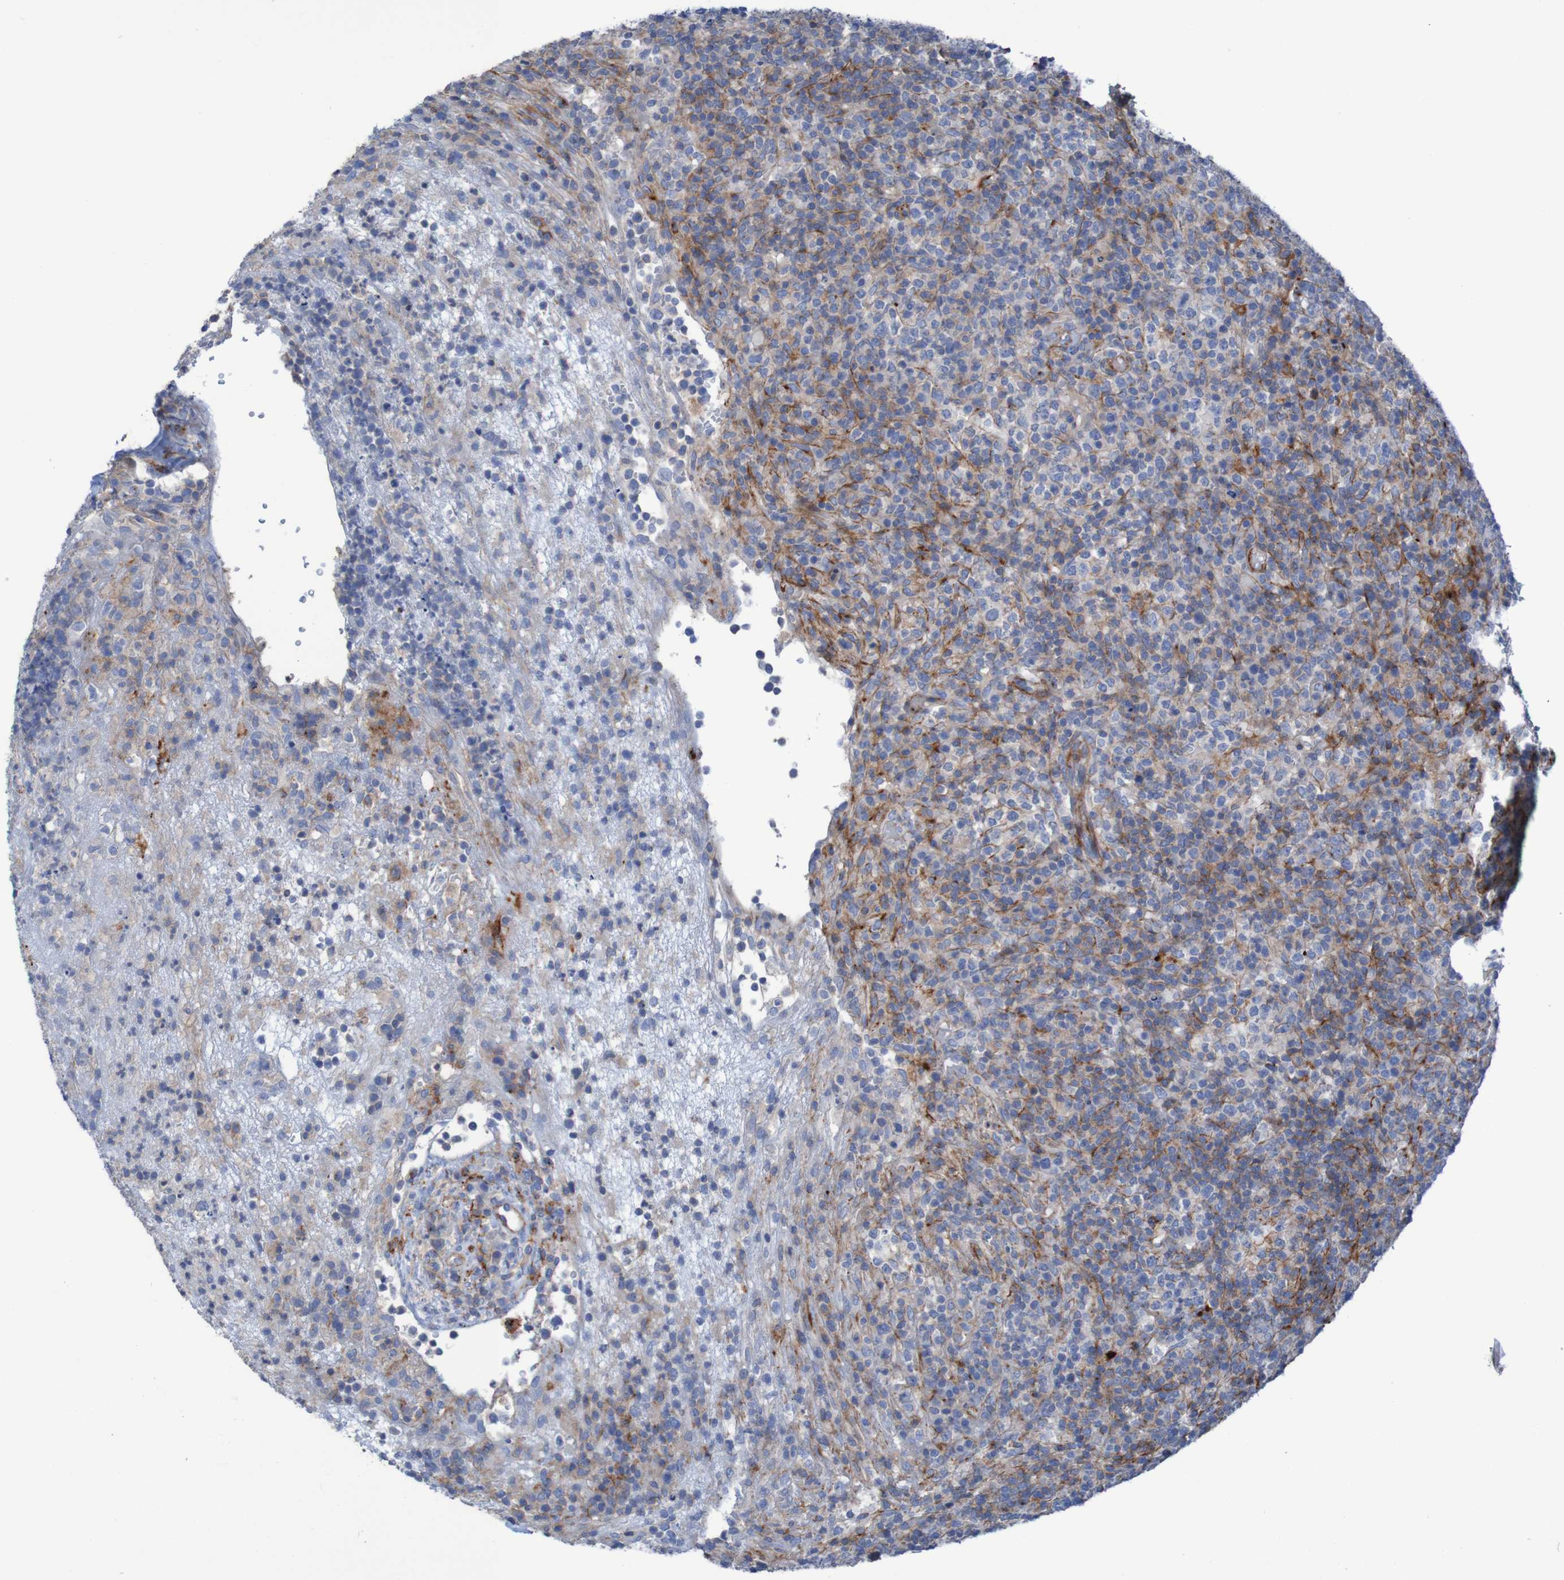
{"staining": {"intensity": "strong", "quantity": "<25%", "location": "cytoplasmic/membranous"}, "tissue": "lymphoma", "cell_type": "Tumor cells", "image_type": "cancer", "snomed": [{"axis": "morphology", "description": "Malignant lymphoma, non-Hodgkin's type, High grade"}, {"axis": "topography", "description": "Lymph node"}], "caption": "Protein staining of malignant lymphoma, non-Hodgkin's type (high-grade) tissue displays strong cytoplasmic/membranous positivity in approximately <25% of tumor cells. (IHC, brightfield microscopy, high magnification).", "gene": "RNF182", "patient": {"sex": "female", "age": 76}}